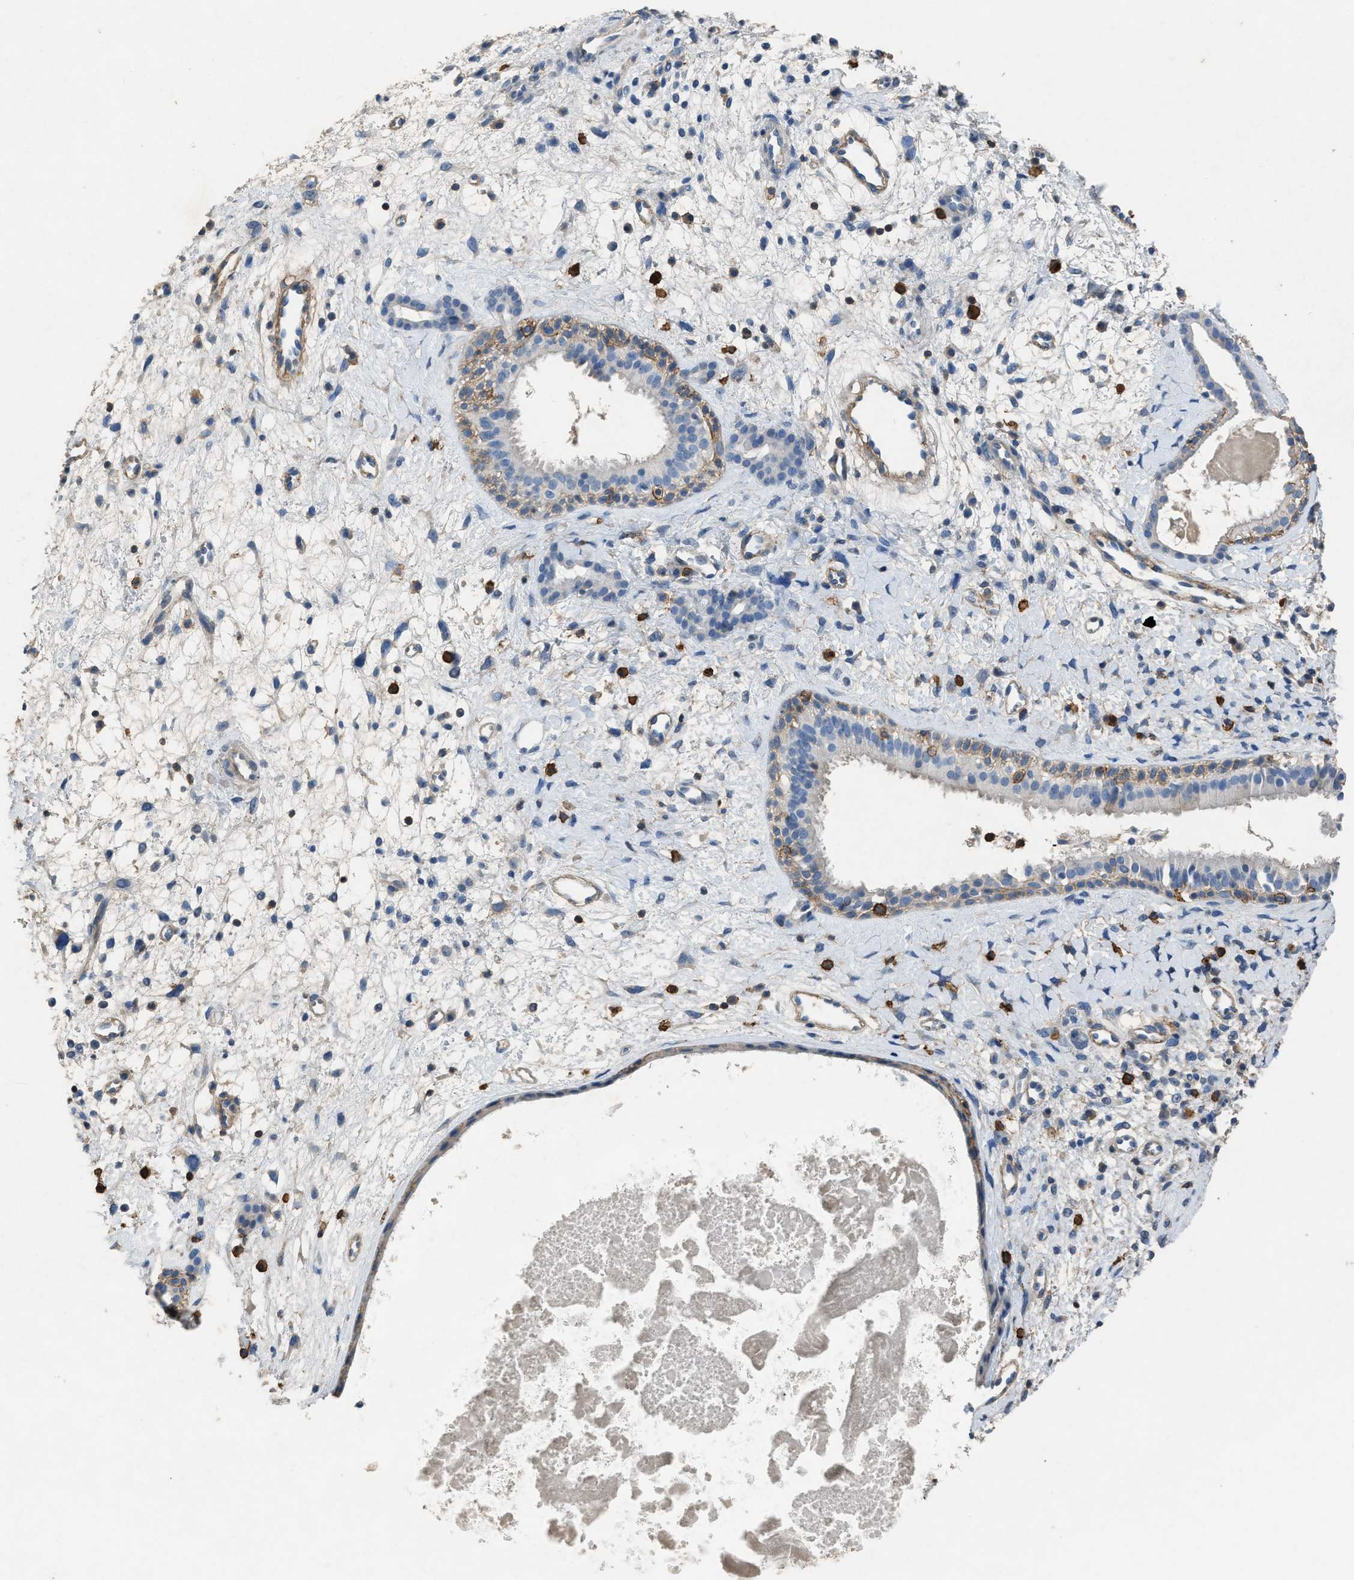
{"staining": {"intensity": "moderate", "quantity": ">75%", "location": "cytoplasmic/membranous"}, "tissue": "nasopharynx", "cell_type": "Respiratory epithelial cells", "image_type": "normal", "snomed": [{"axis": "morphology", "description": "Normal tissue, NOS"}, {"axis": "topography", "description": "Nasopharynx"}], "caption": "High-magnification brightfield microscopy of benign nasopharynx stained with DAB (3,3'-diaminobenzidine) (brown) and counterstained with hematoxylin (blue). respiratory epithelial cells exhibit moderate cytoplasmic/membranous expression is appreciated in about>75% of cells. The protein of interest is stained brown, and the nuclei are stained in blue (DAB (3,3'-diaminobenzidine) IHC with brightfield microscopy, high magnification).", "gene": "OR51E1", "patient": {"sex": "male", "age": 22}}